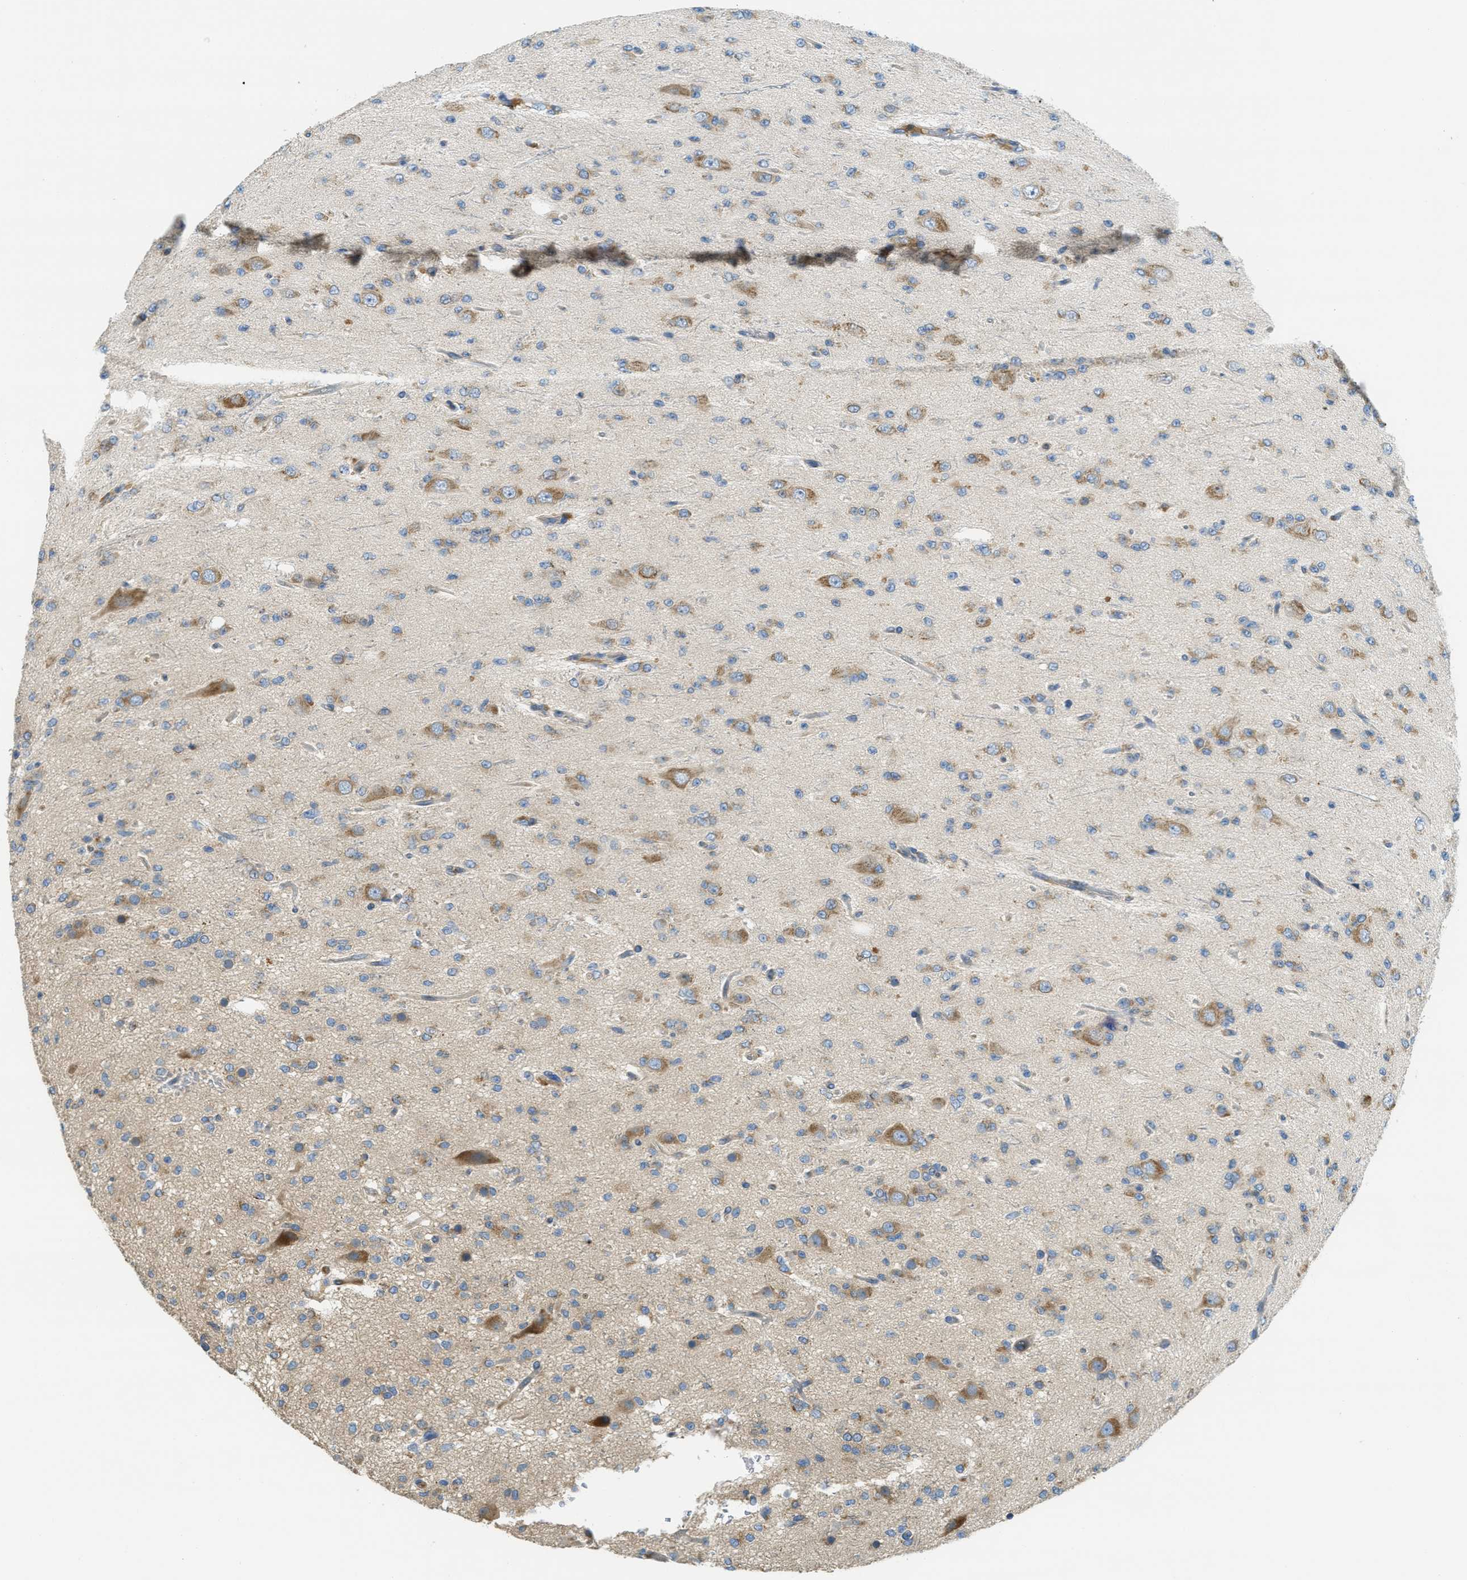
{"staining": {"intensity": "weak", "quantity": "<25%", "location": "cytoplasmic/membranous"}, "tissue": "glioma", "cell_type": "Tumor cells", "image_type": "cancer", "snomed": [{"axis": "morphology", "description": "Glioma, malignant, Low grade"}, {"axis": "topography", "description": "Brain"}], "caption": "Tumor cells are negative for brown protein staining in glioma.", "gene": "SSR1", "patient": {"sex": "male", "age": 38}}